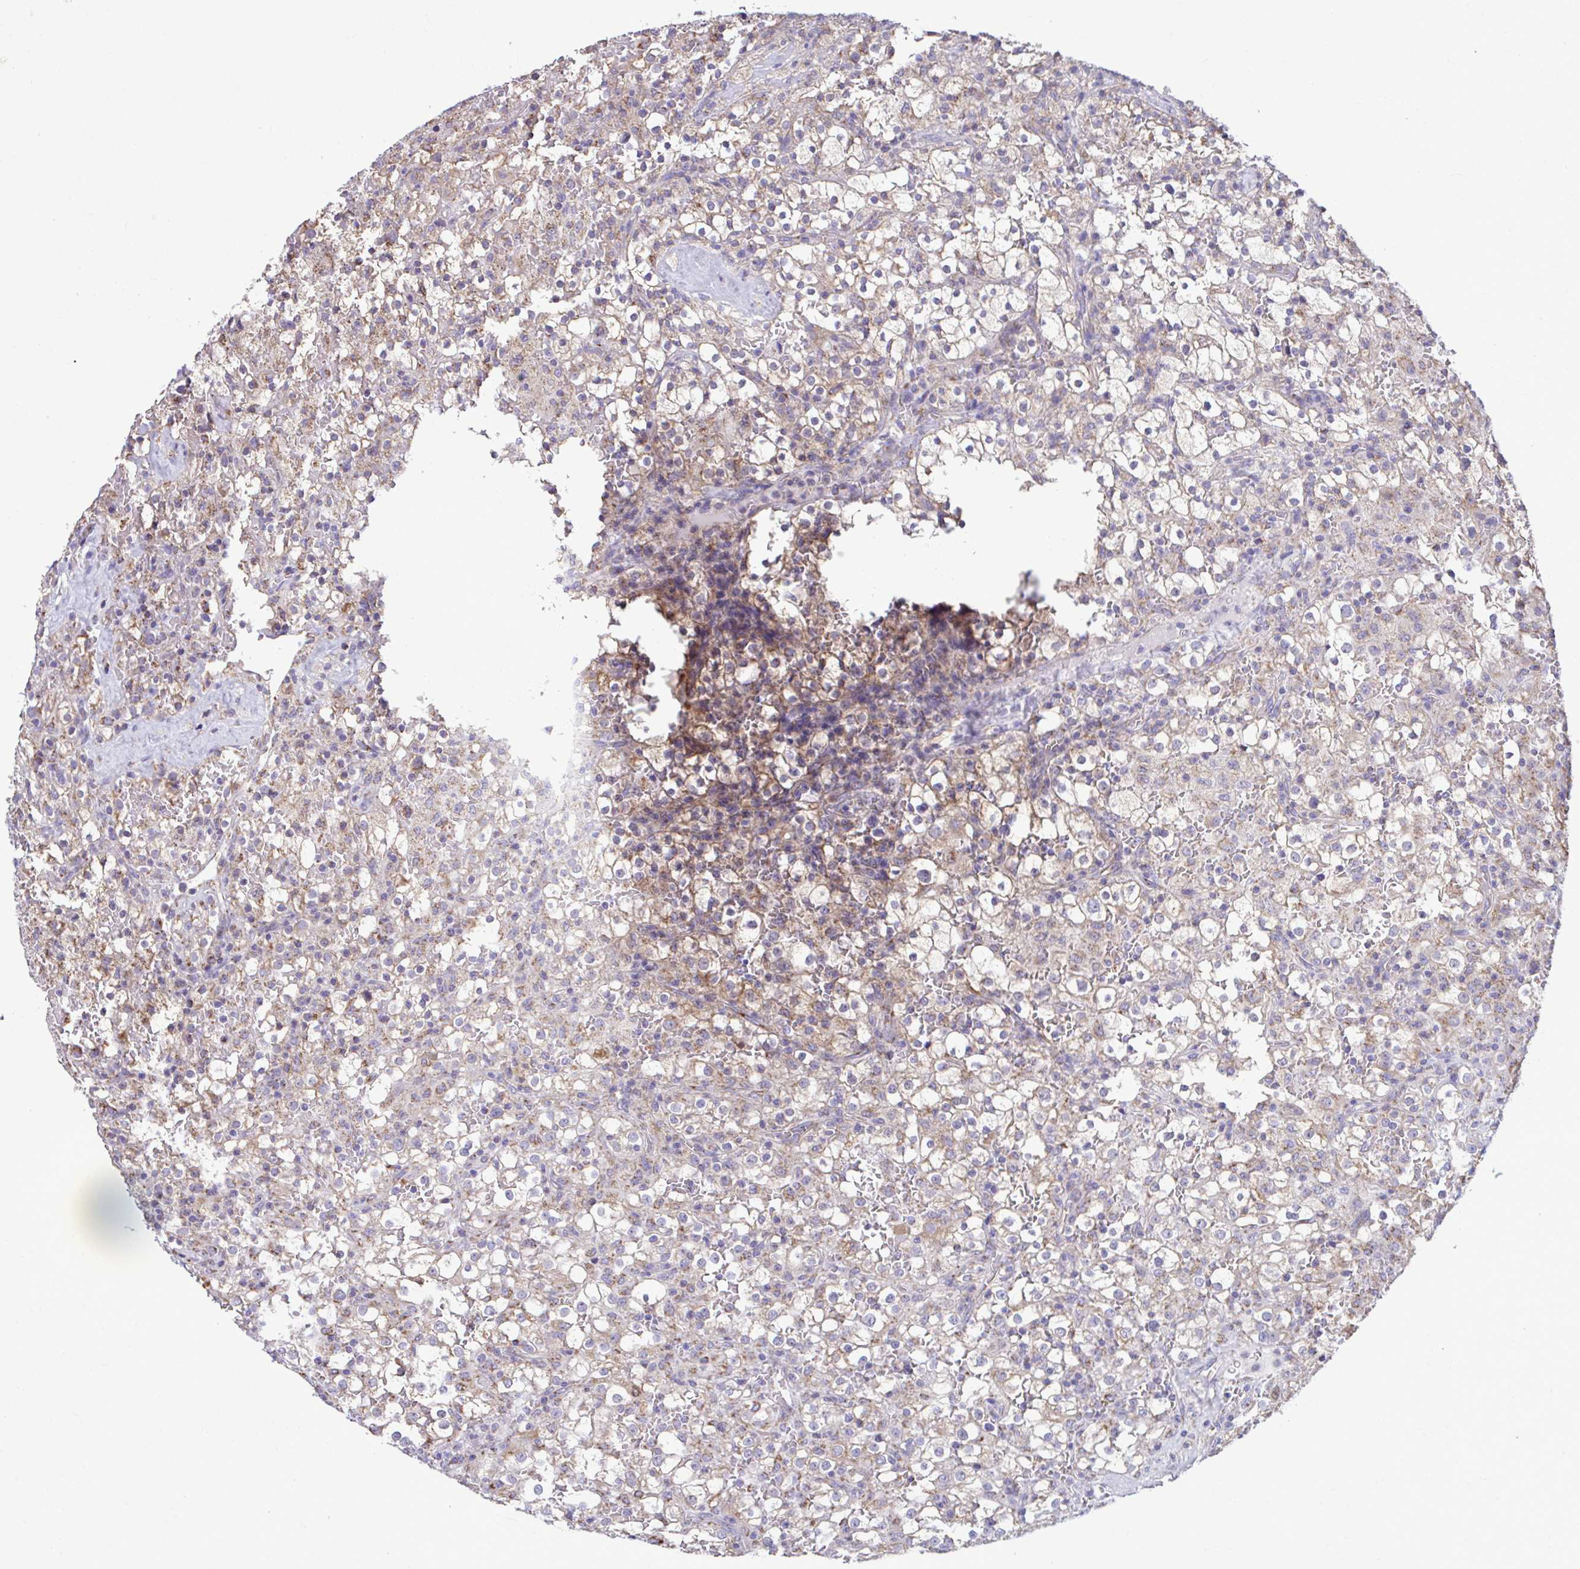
{"staining": {"intensity": "moderate", "quantity": "25%-75%", "location": "cytoplasmic/membranous"}, "tissue": "renal cancer", "cell_type": "Tumor cells", "image_type": "cancer", "snomed": [{"axis": "morphology", "description": "Adenocarcinoma, NOS"}, {"axis": "topography", "description": "Kidney"}], "caption": "This photomicrograph exhibits immunohistochemistry staining of renal adenocarcinoma, with medium moderate cytoplasmic/membranous staining in about 25%-75% of tumor cells.", "gene": "SARS2", "patient": {"sex": "female", "age": 74}}